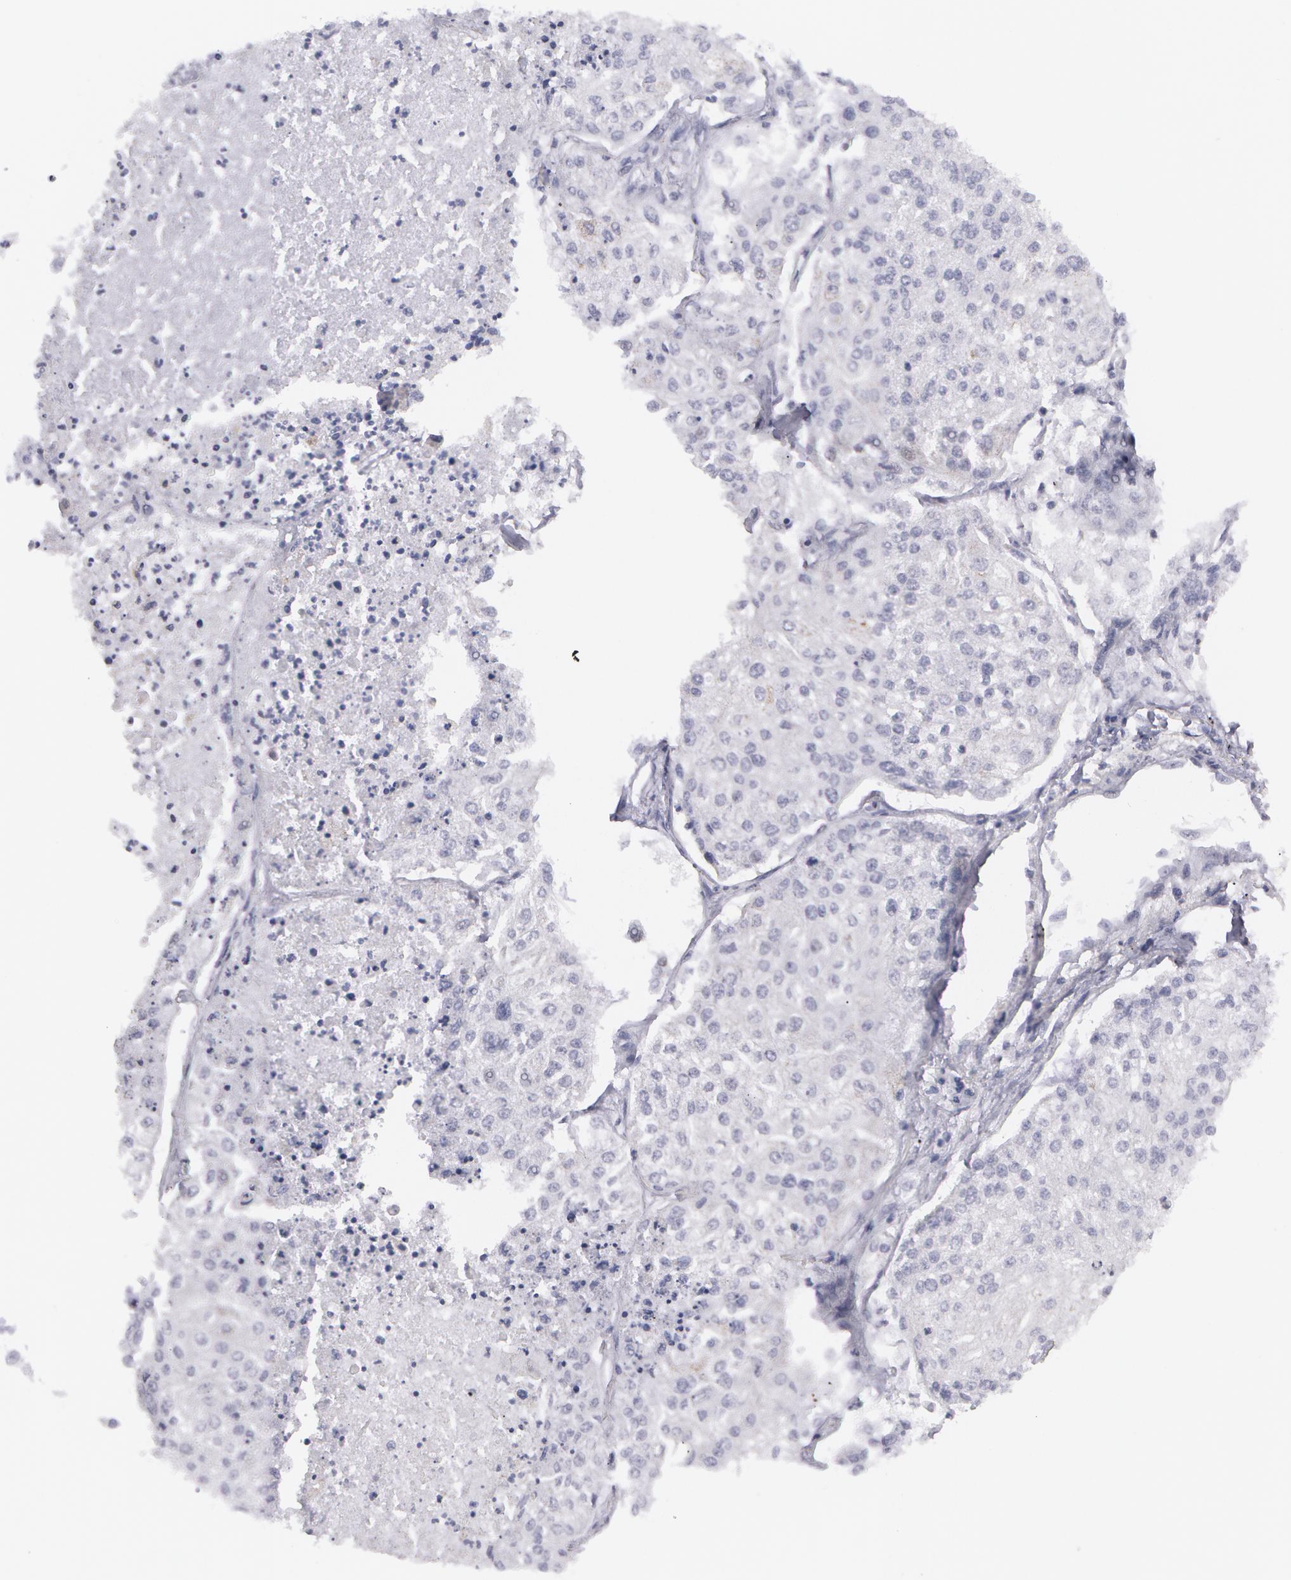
{"staining": {"intensity": "negative", "quantity": "none", "location": "none"}, "tissue": "lung cancer", "cell_type": "Tumor cells", "image_type": "cancer", "snomed": [{"axis": "morphology", "description": "Squamous cell carcinoma, NOS"}, {"axis": "topography", "description": "Lung"}], "caption": "Tumor cells show no significant staining in squamous cell carcinoma (lung).", "gene": "AMACR", "patient": {"sex": "male", "age": 75}}